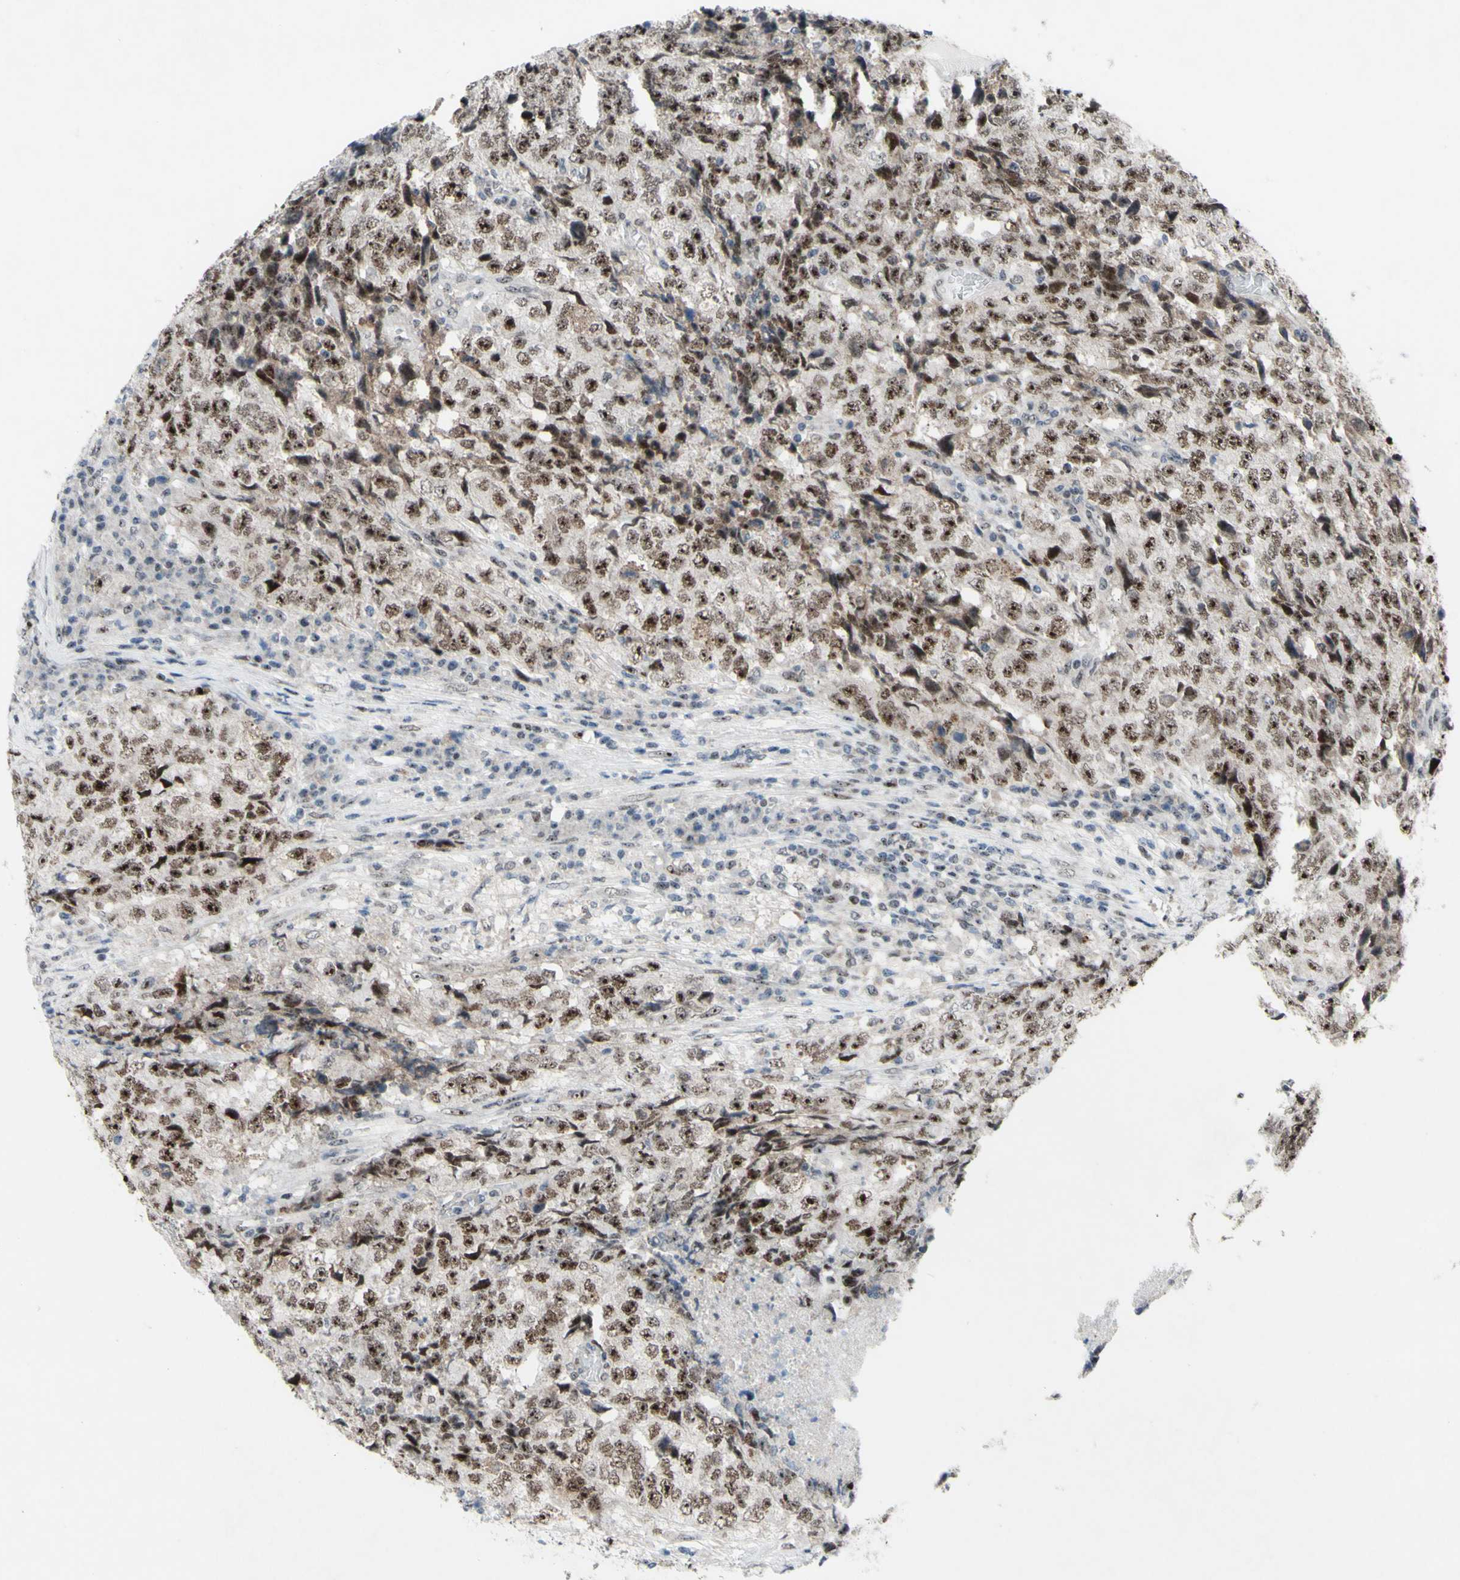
{"staining": {"intensity": "moderate", "quantity": ">75%", "location": "nuclear"}, "tissue": "testis cancer", "cell_type": "Tumor cells", "image_type": "cancer", "snomed": [{"axis": "morphology", "description": "Necrosis, NOS"}, {"axis": "morphology", "description": "Carcinoma, Embryonal, NOS"}, {"axis": "topography", "description": "Testis"}], "caption": "Testis embryonal carcinoma was stained to show a protein in brown. There is medium levels of moderate nuclear expression in about >75% of tumor cells.", "gene": "POLR1A", "patient": {"sex": "male", "age": 19}}